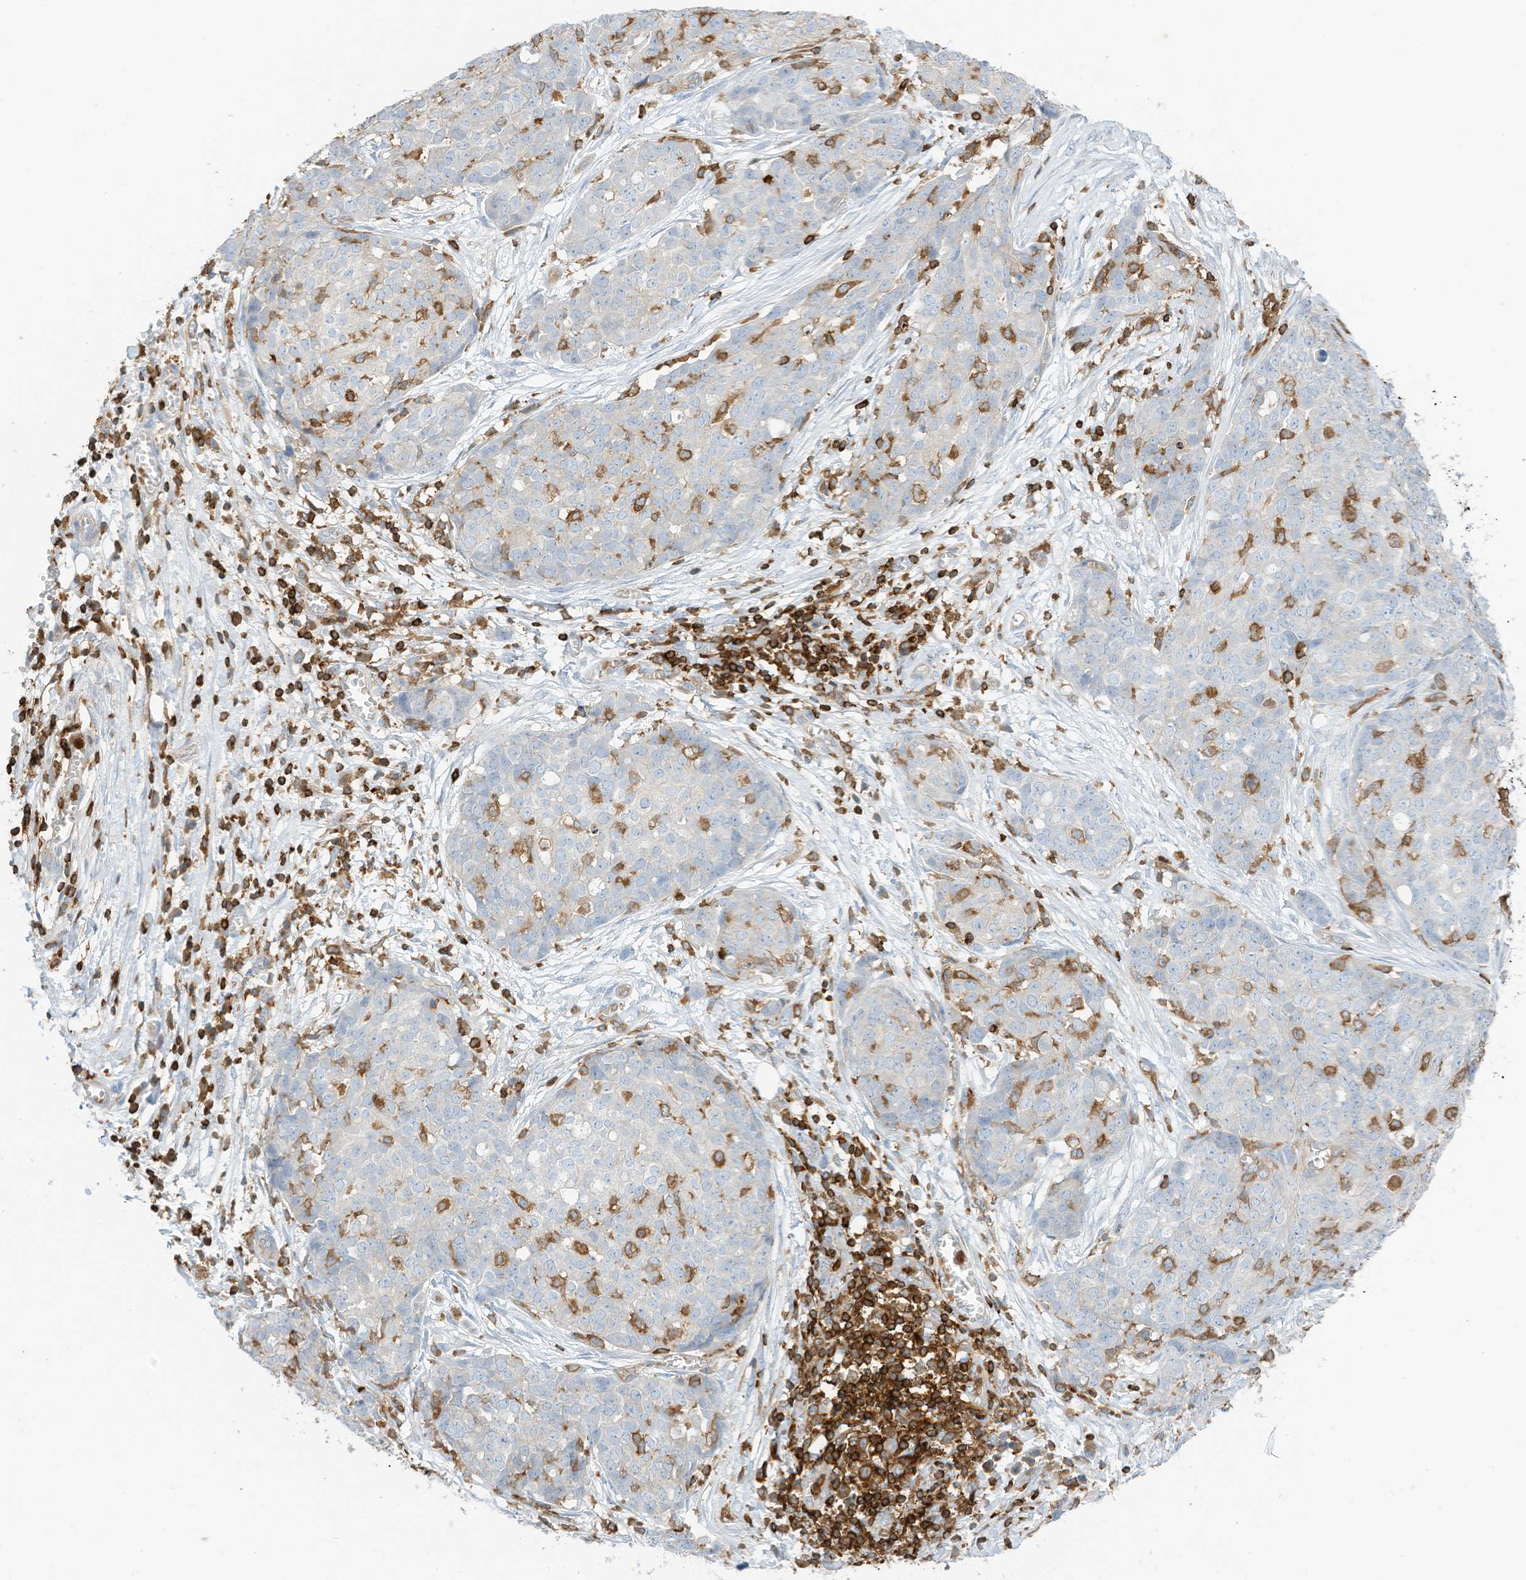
{"staining": {"intensity": "negative", "quantity": "none", "location": "none"}, "tissue": "ovarian cancer", "cell_type": "Tumor cells", "image_type": "cancer", "snomed": [{"axis": "morphology", "description": "Cystadenocarcinoma, serous, NOS"}, {"axis": "topography", "description": "Soft tissue"}, {"axis": "topography", "description": "Ovary"}], "caption": "Immunohistochemistry (IHC) of serous cystadenocarcinoma (ovarian) shows no positivity in tumor cells.", "gene": "ARHGAP25", "patient": {"sex": "female", "age": 57}}